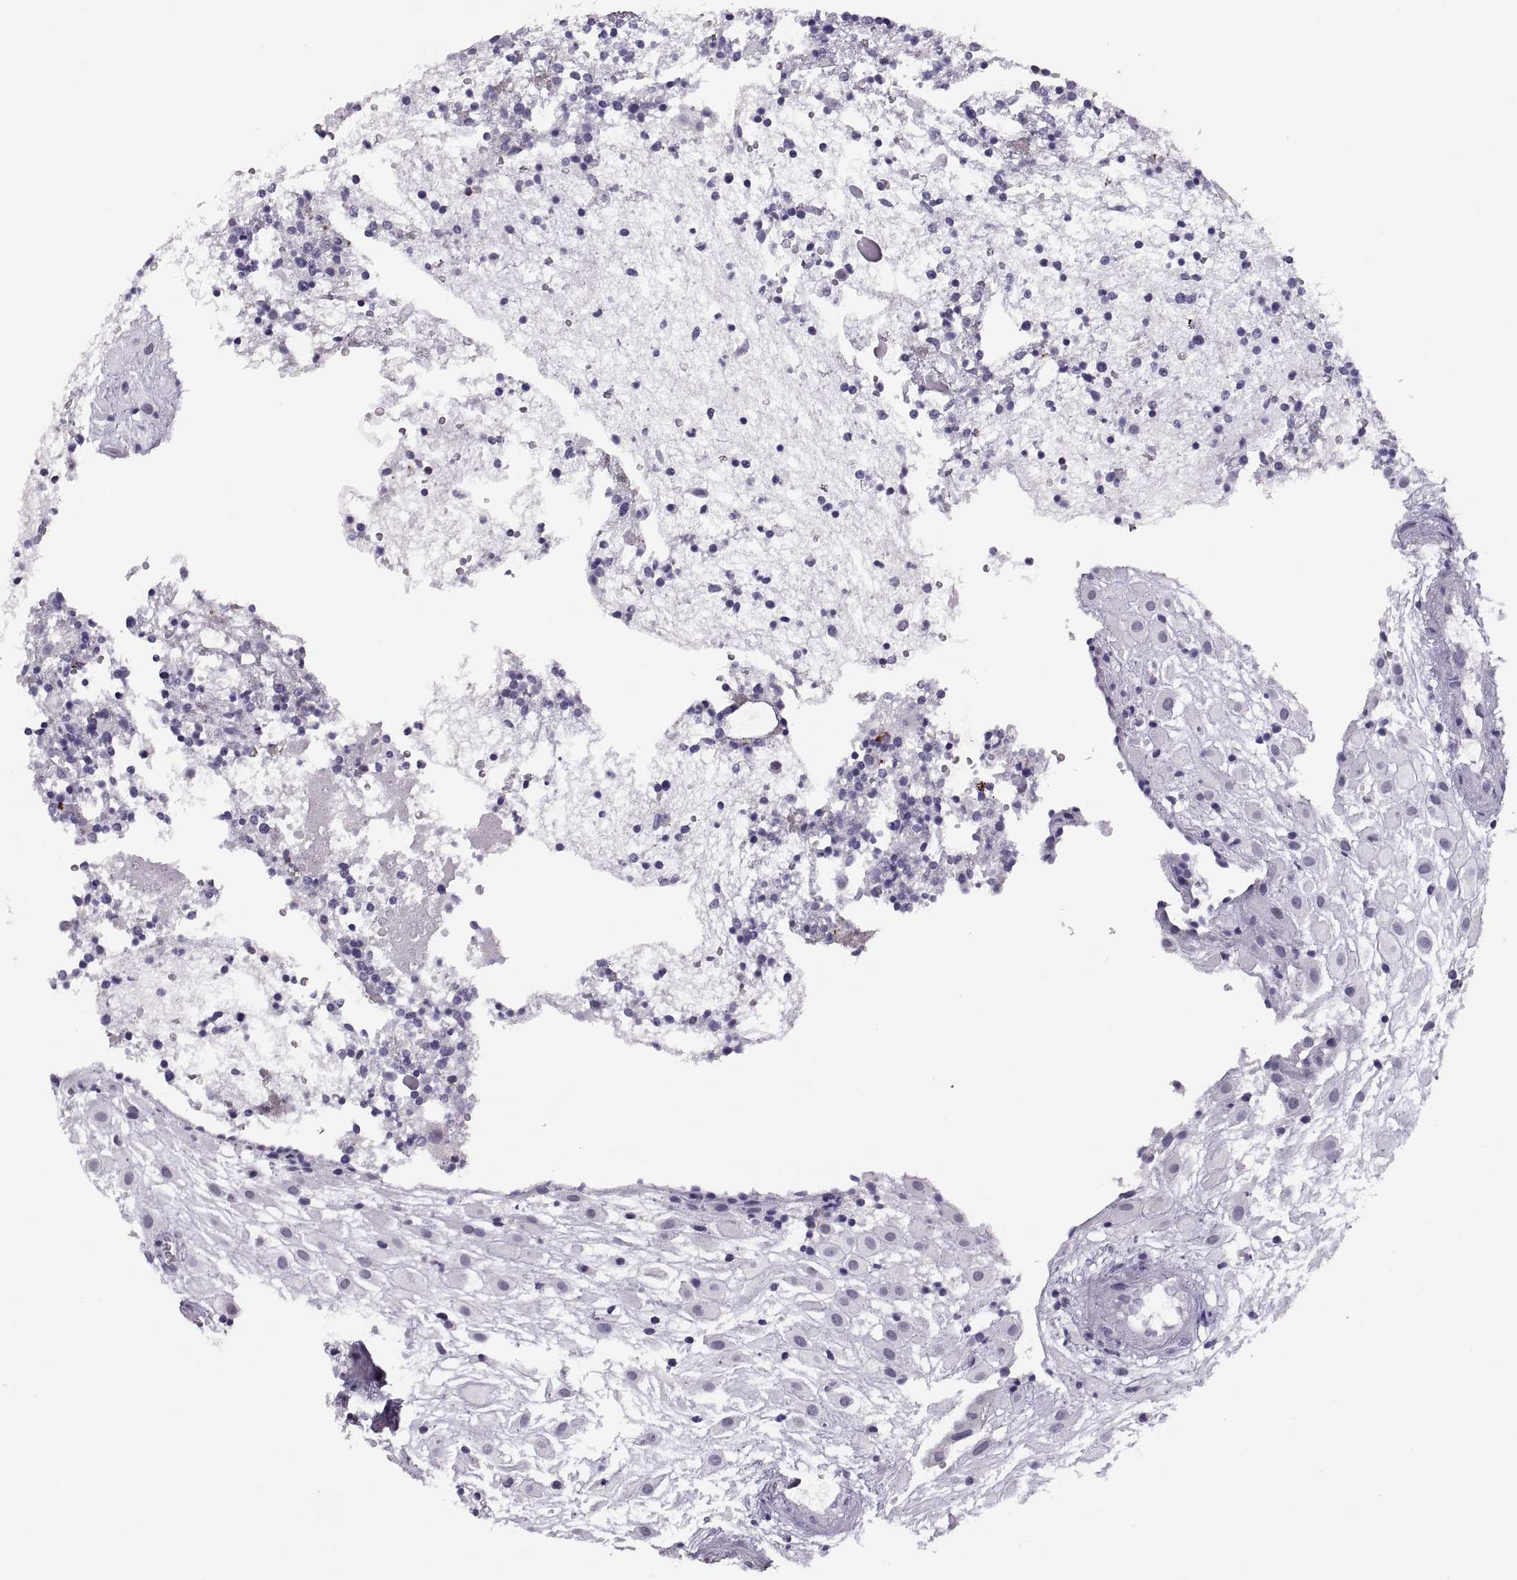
{"staining": {"intensity": "negative", "quantity": "none", "location": "none"}, "tissue": "placenta", "cell_type": "Decidual cells", "image_type": "normal", "snomed": [{"axis": "morphology", "description": "Normal tissue, NOS"}, {"axis": "topography", "description": "Placenta"}], "caption": "Placenta stained for a protein using immunohistochemistry (IHC) demonstrates no staining decidual cells.", "gene": "TTC21A", "patient": {"sex": "female", "age": 24}}